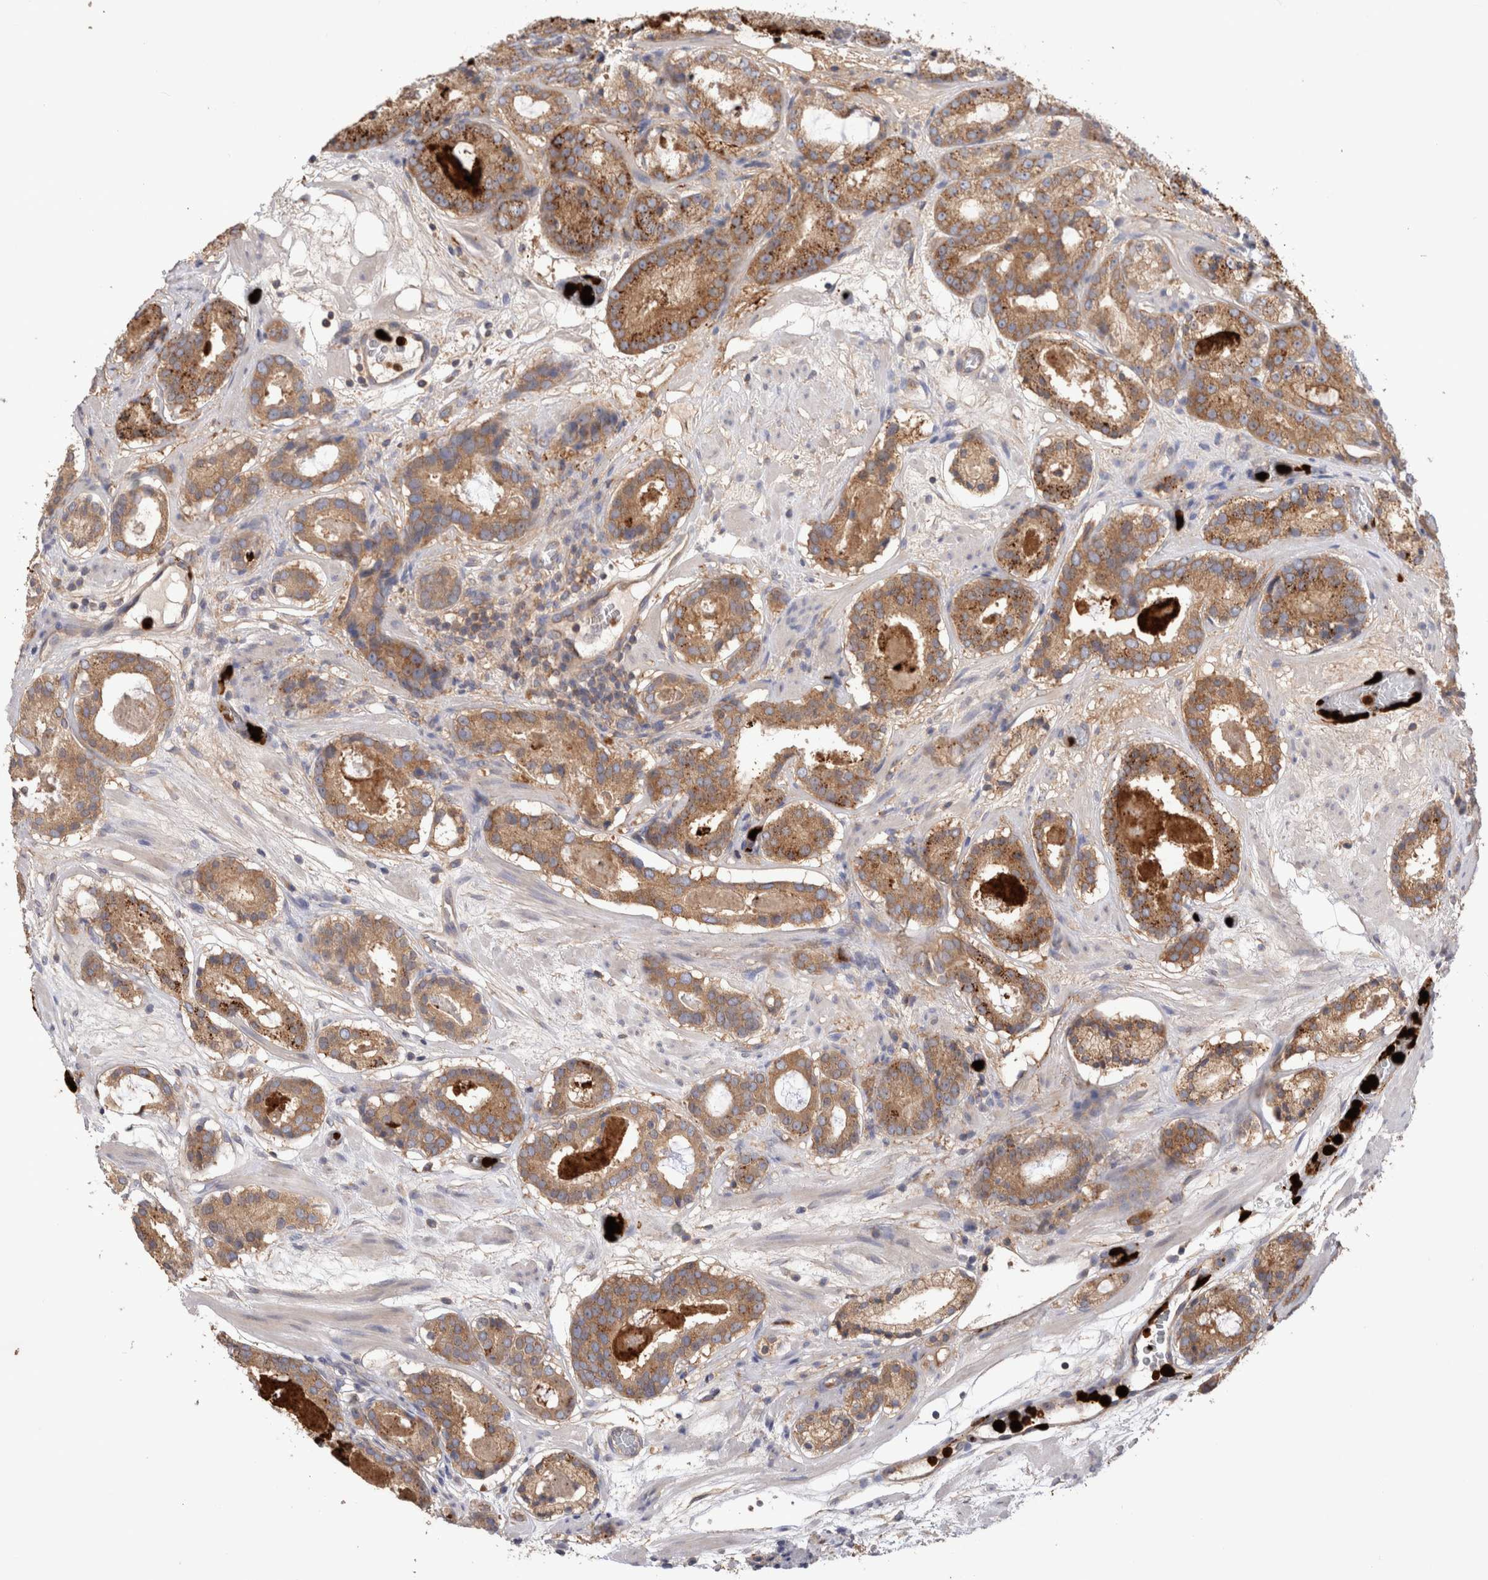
{"staining": {"intensity": "moderate", "quantity": ">75%", "location": "cytoplasmic/membranous"}, "tissue": "prostate cancer", "cell_type": "Tumor cells", "image_type": "cancer", "snomed": [{"axis": "morphology", "description": "Adenocarcinoma, Low grade"}, {"axis": "topography", "description": "Prostate"}], "caption": "This histopathology image displays prostate adenocarcinoma (low-grade) stained with IHC to label a protein in brown. The cytoplasmic/membranous of tumor cells show moderate positivity for the protein. Nuclei are counter-stained blue.", "gene": "NXT2", "patient": {"sex": "male", "age": 69}}